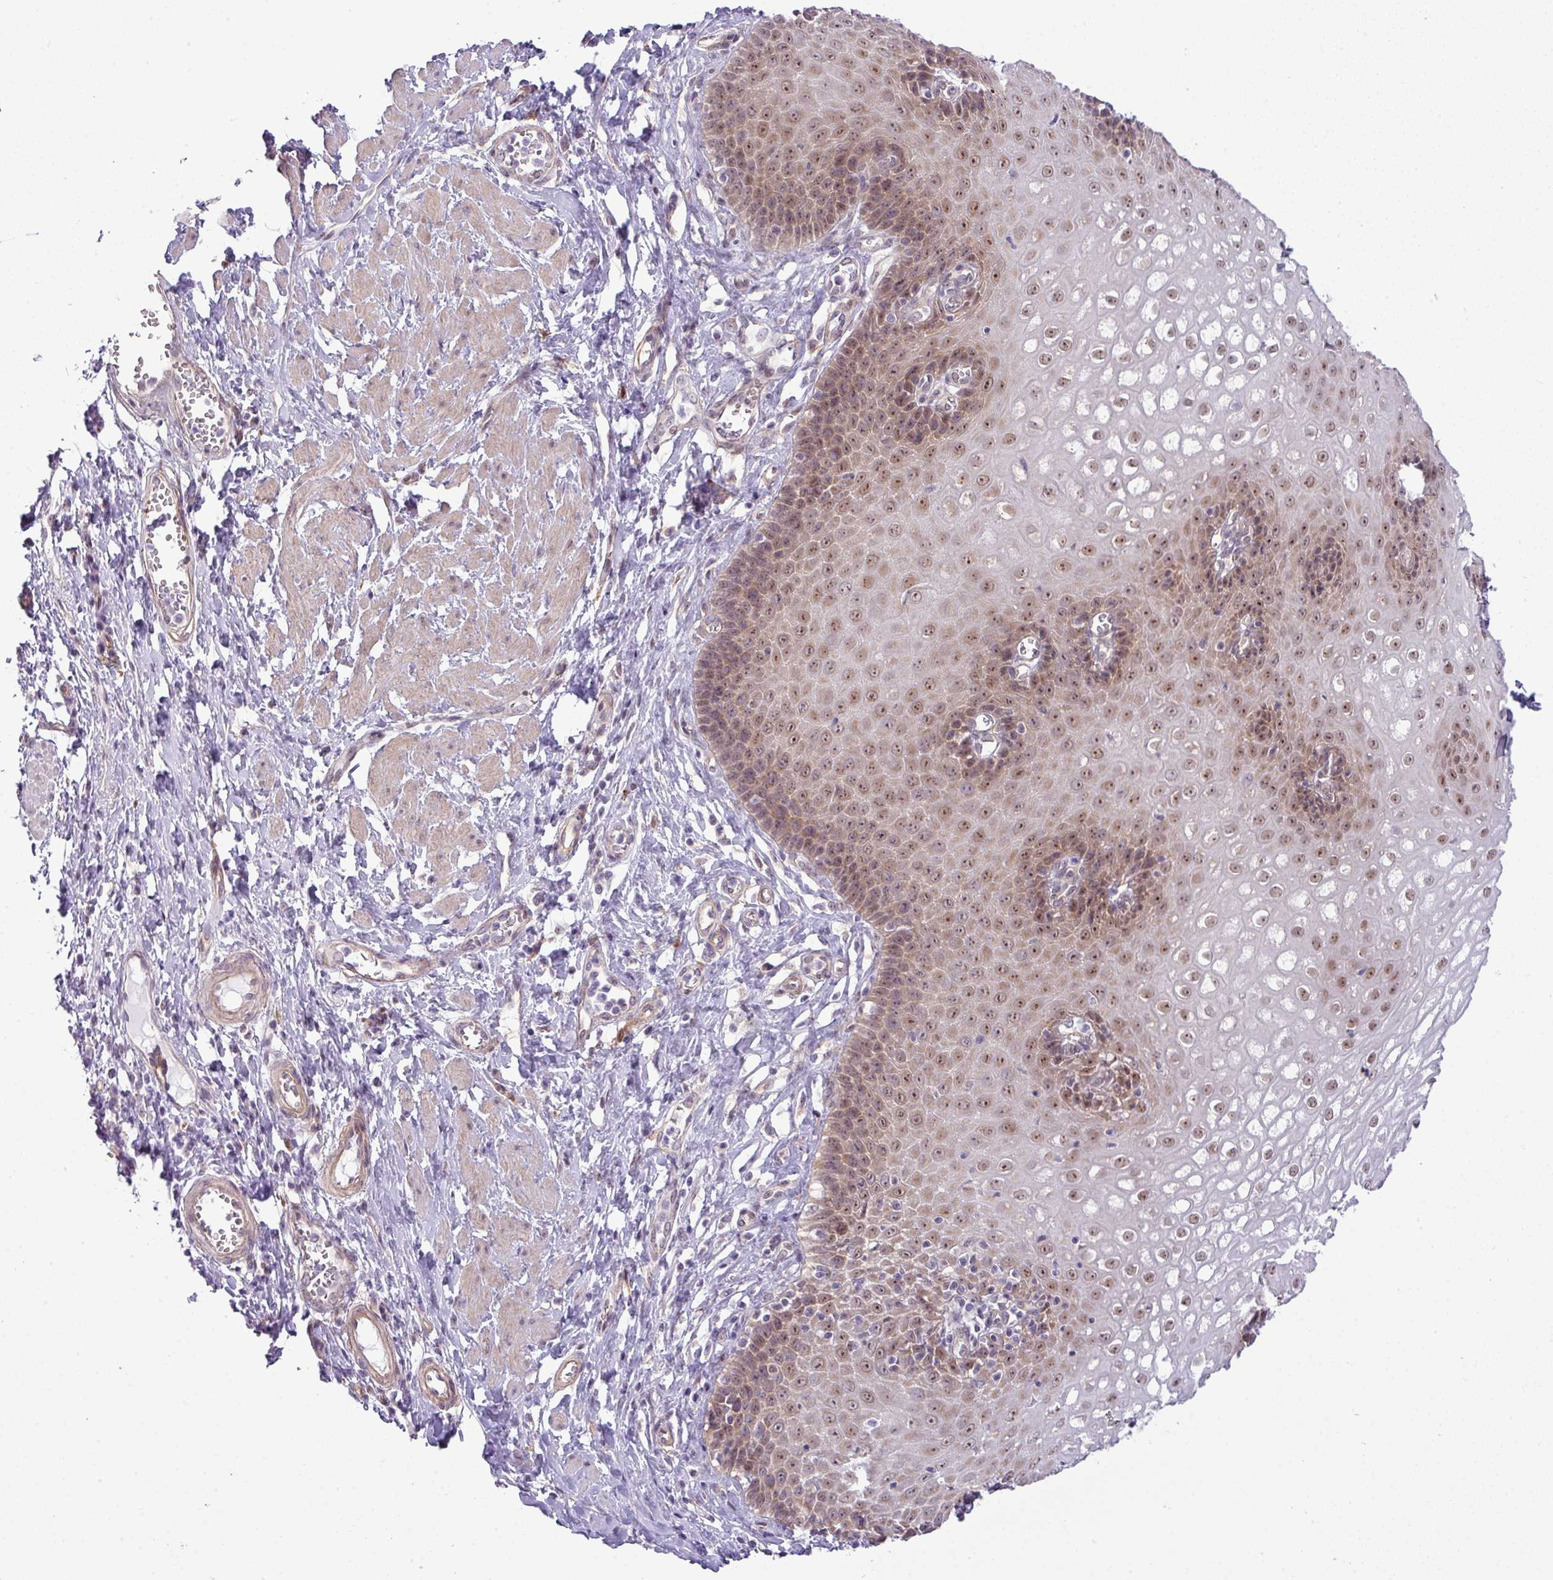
{"staining": {"intensity": "moderate", "quantity": ">75%", "location": "cytoplasmic/membranous,nuclear"}, "tissue": "esophagus", "cell_type": "Squamous epithelial cells", "image_type": "normal", "snomed": [{"axis": "morphology", "description": "Normal tissue, NOS"}, {"axis": "topography", "description": "Esophagus"}], "caption": "Protein staining of normal esophagus exhibits moderate cytoplasmic/membranous,nuclear expression in about >75% of squamous epithelial cells.", "gene": "MAK16", "patient": {"sex": "male", "age": 67}}